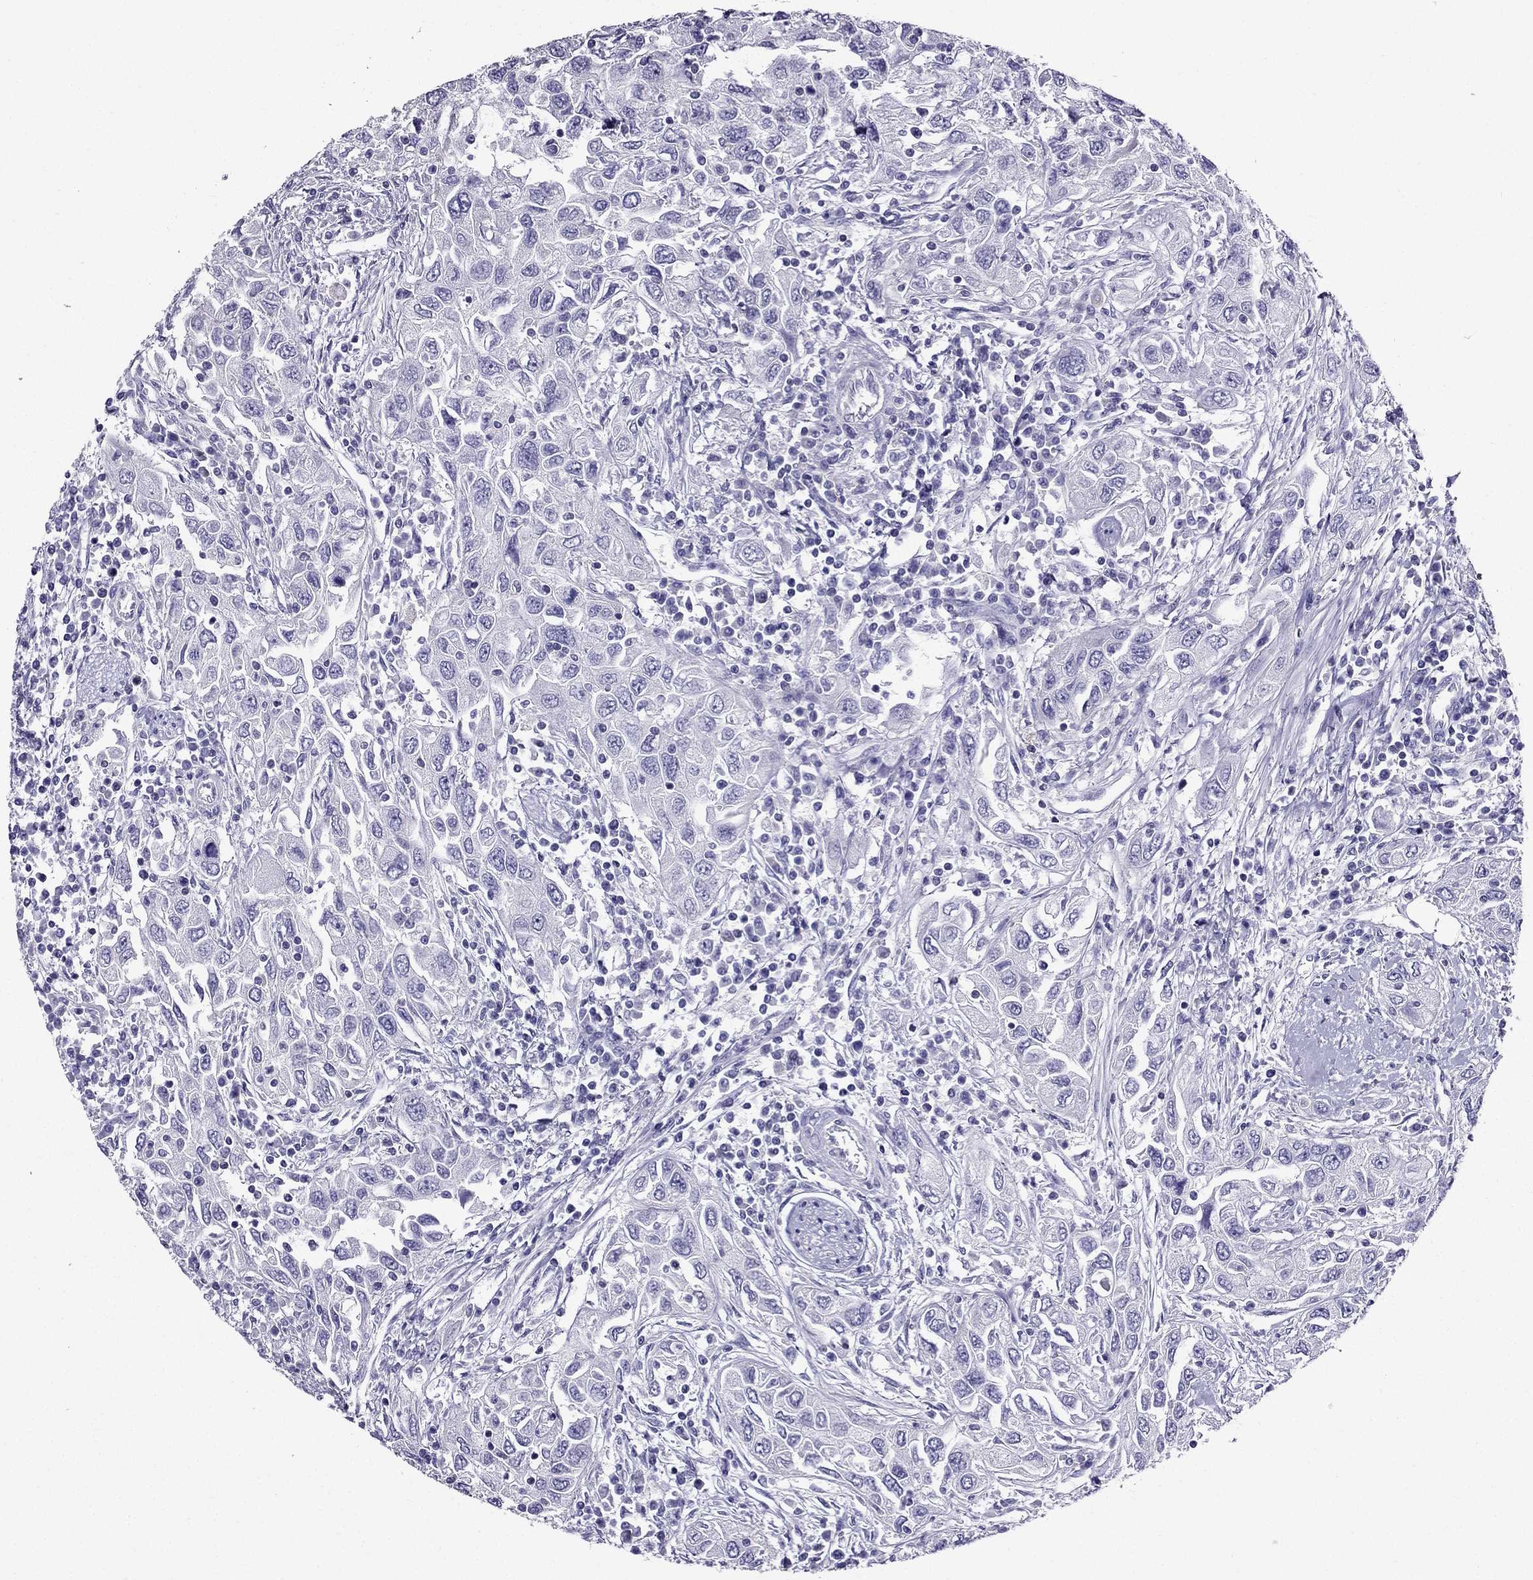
{"staining": {"intensity": "negative", "quantity": "none", "location": "none"}, "tissue": "urothelial cancer", "cell_type": "Tumor cells", "image_type": "cancer", "snomed": [{"axis": "morphology", "description": "Urothelial carcinoma, High grade"}, {"axis": "topography", "description": "Urinary bladder"}], "caption": "Immunohistochemical staining of human urothelial carcinoma (high-grade) shows no significant positivity in tumor cells.", "gene": "AAK1", "patient": {"sex": "male", "age": 76}}